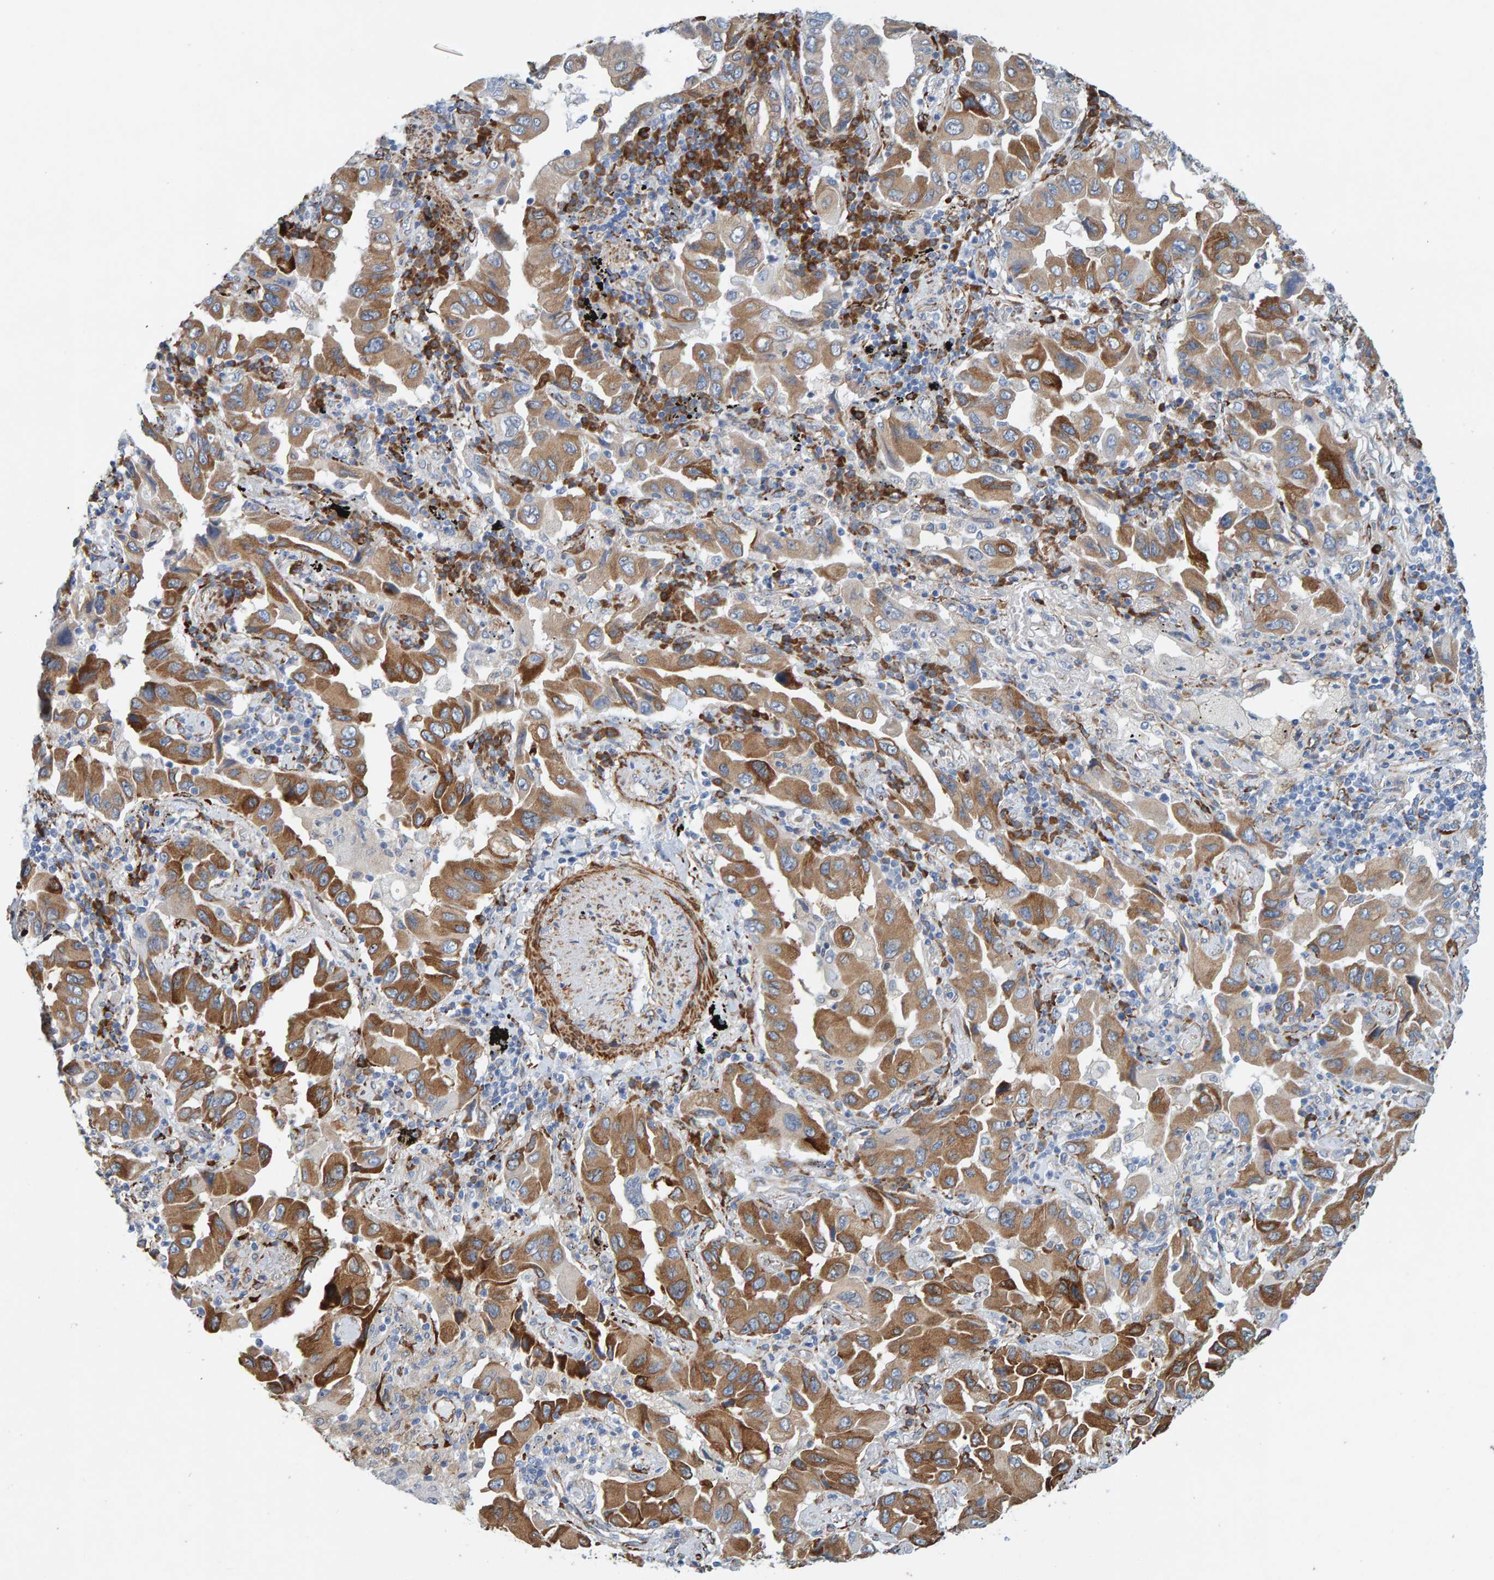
{"staining": {"intensity": "moderate", "quantity": ">75%", "location": "cytoplasmic/membranous"}, "tissue": "lung cancer", "cell_type": "Tumor cells", "image_type": "cancer", "snomed": [{"axis": "morphology", "description": "Adenocarcinoma, NOS"}, {"axis": "topography", "description": "Lung"}], "caption": "Immunohistochemical staining of adenocarcinoma (lung) demonstrates medium levels of moderate cytoplasmic/membranous expression in about >75% of tumor cells.", "gene": "MMP16", "patient": {"sex": "female", "age": 65}}